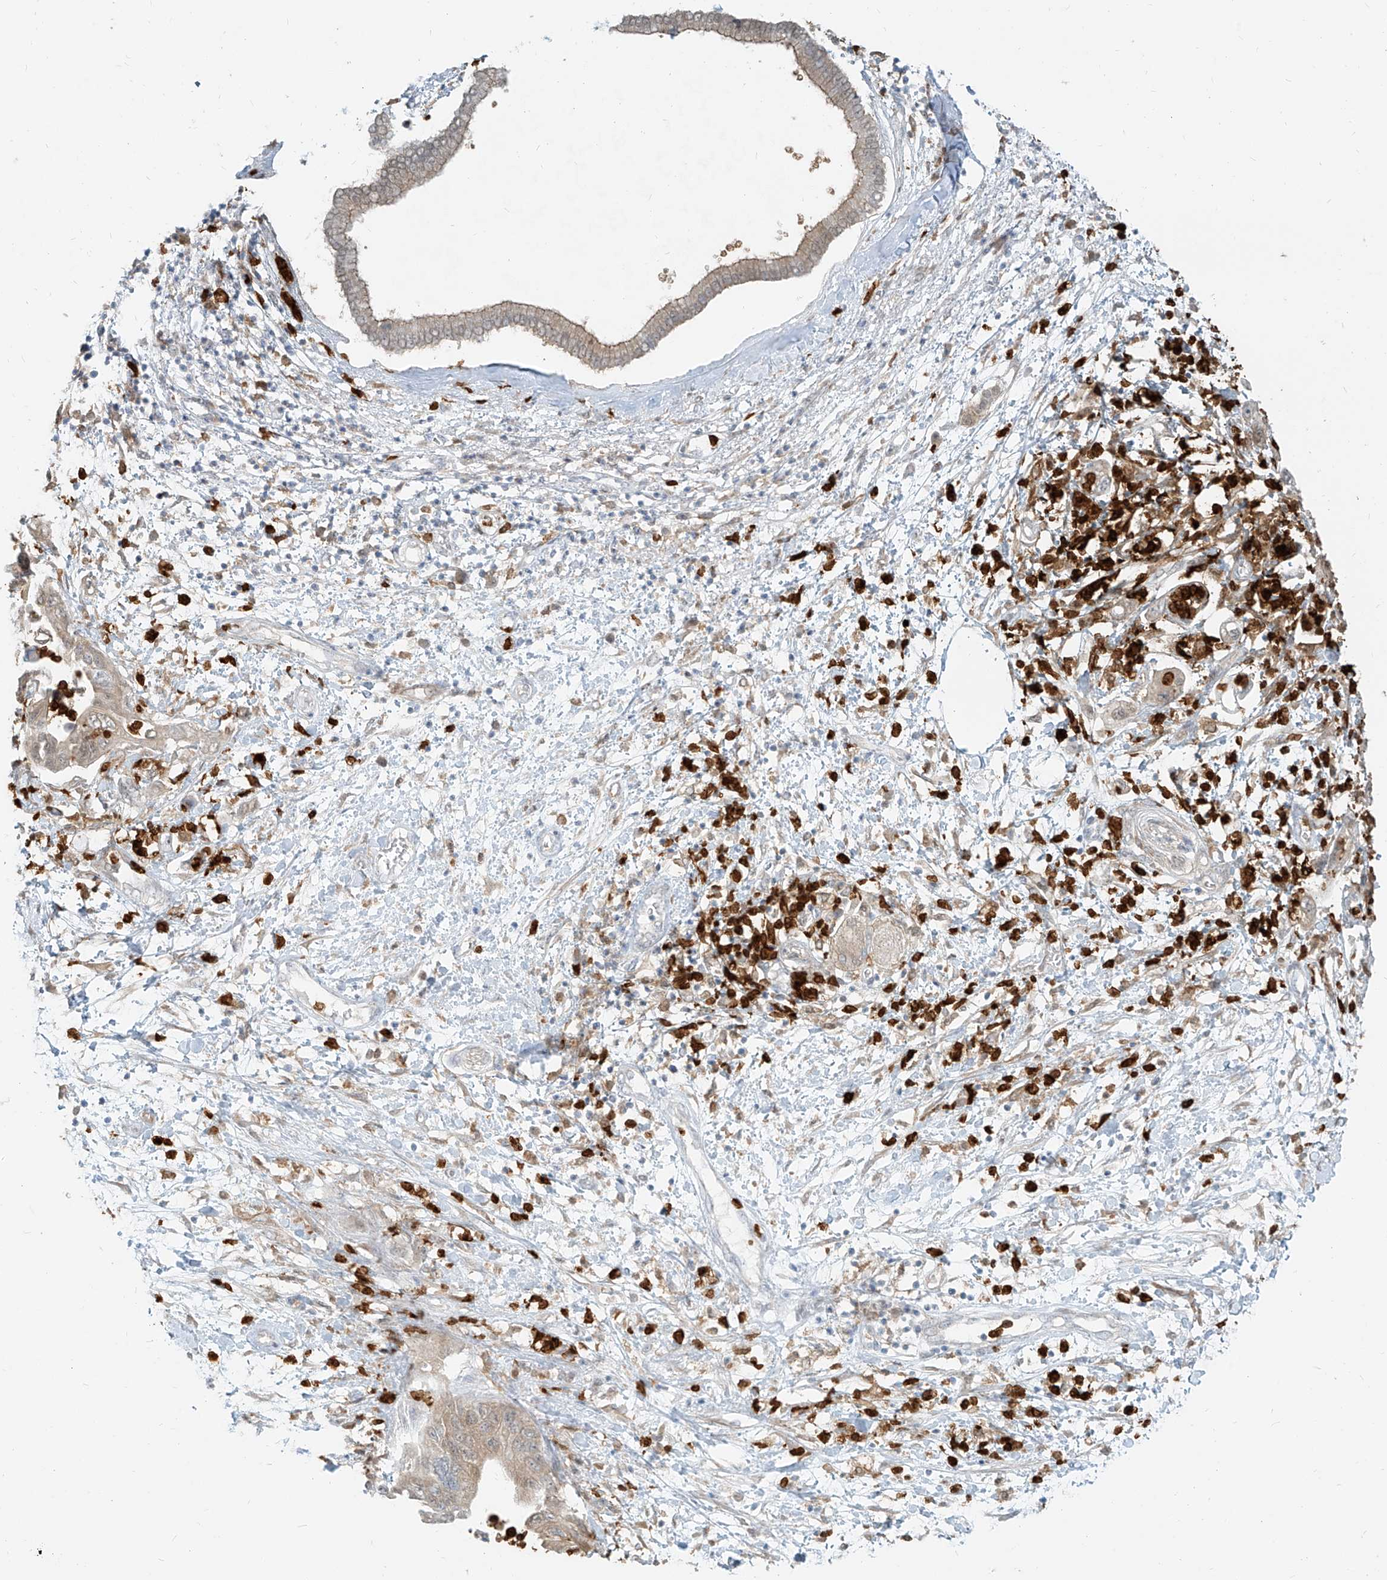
{"staining": {"intensity": "weak", "quantity": ">75%", "location": "cytoplasmic/membranous"}, "tissue": "pancreatic cancer", "cell_type": "Tumor cells", "image_type": "cancer", "snomed": [{"axis": "morphology", "description": "Adenocarcinoma, NOS"}, {"axis": "topography", "description": "Pancreas"}], "caption": "Tumor cells show low levels of weak cytoplasmic/membranous expression in approximately >75% of cells in pancreatic cancer (adenocarcinoma).", "gene": "PGD", "patient": {"sex": "female", "age": 73}}